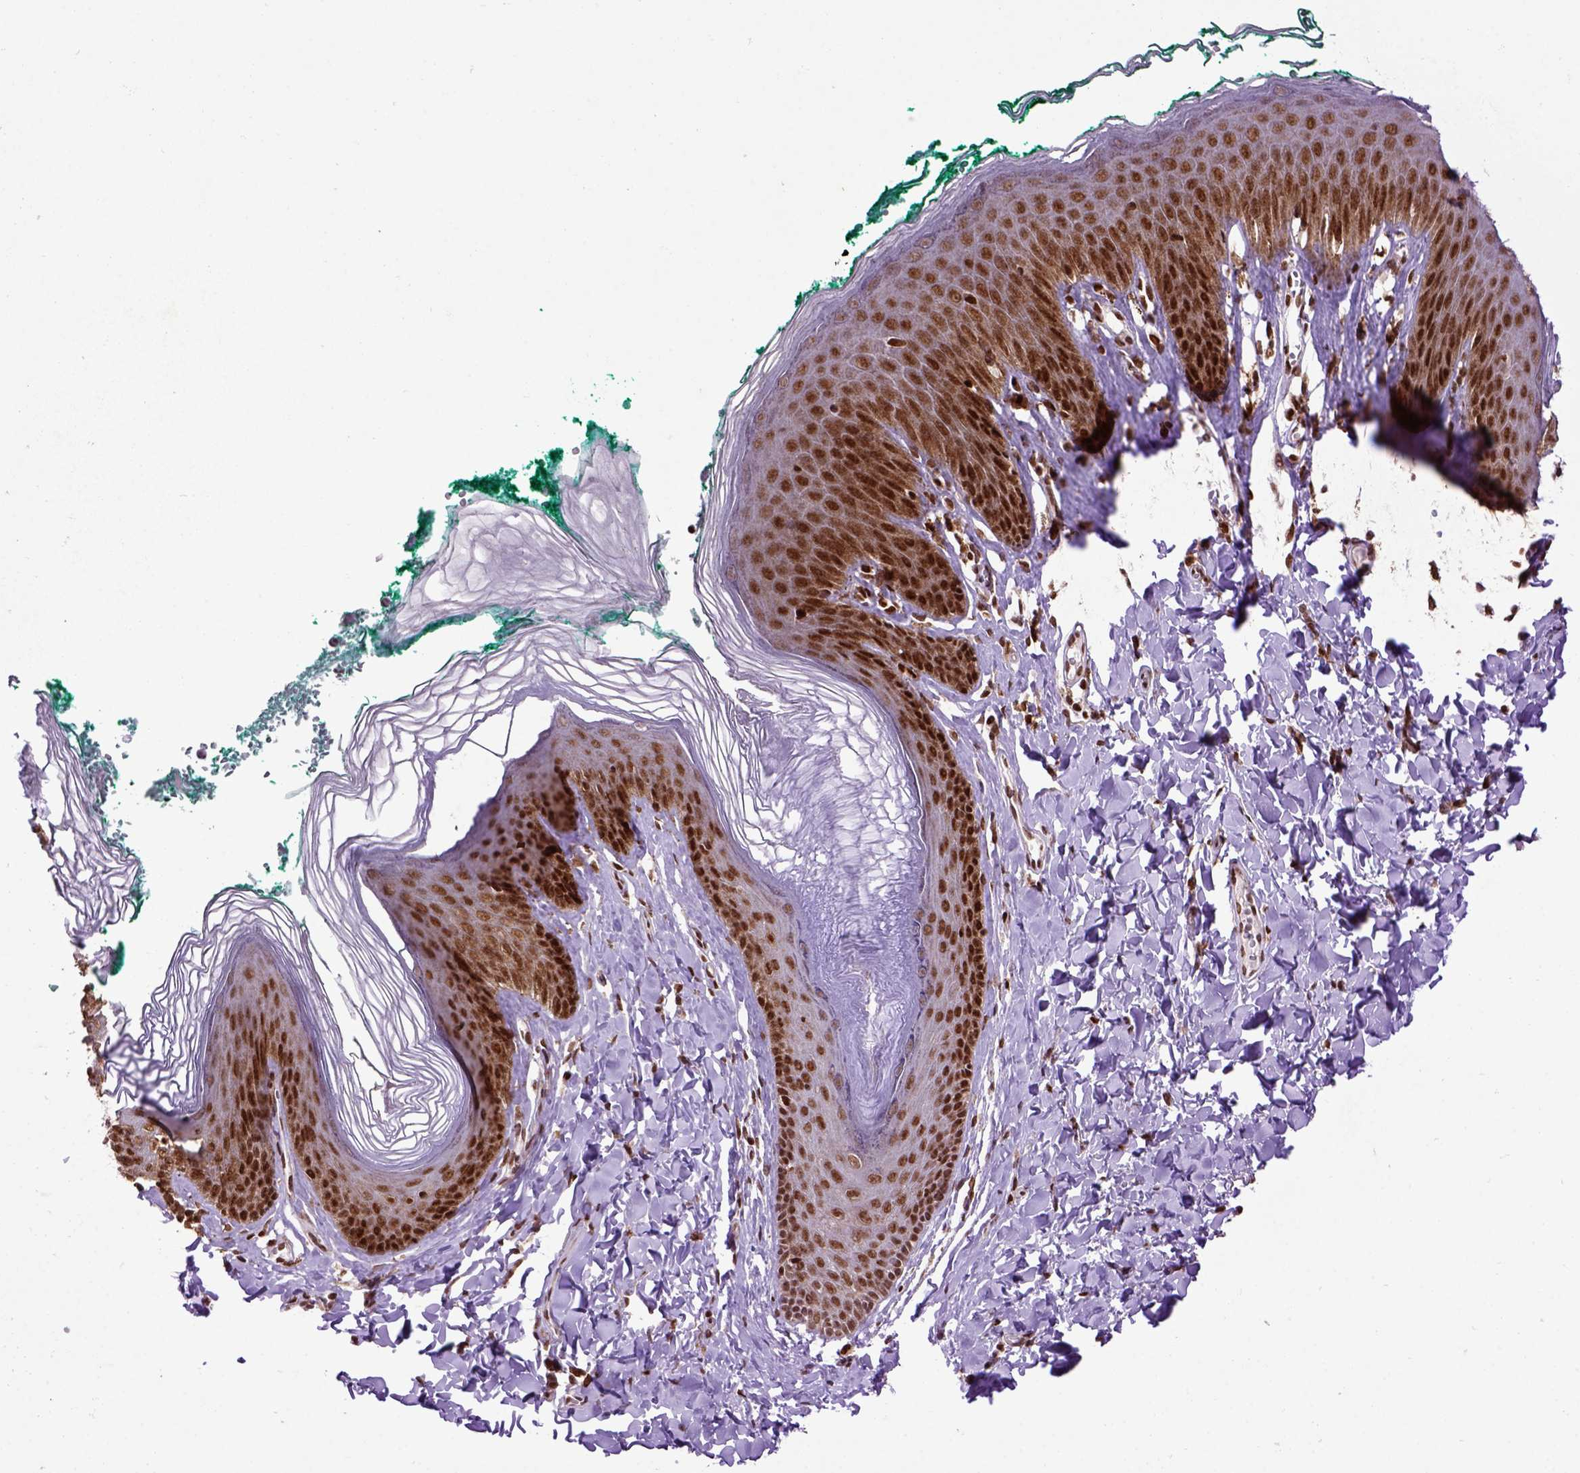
{"staining": {"intensity": "strong", "quantity": ">75%", "location": "nuclear"}, "tissue": "skin", "cell_type": "Epidermal cells", "image_type": "normal", "snomed": [{"axis": "morphology", "description": "Normal tissue, NOS"}, {"axis": "topography", "description": "Vulva"}, {"axis": "topography", "description": "Peripheral nerve tissue"}], "caption": "Immunohistochemistry (IHC) staining of normal skin, which exhibits high levels of strong nuclear positivity in approximately >75% of epidermal cells indicating strong nuclear protein expression. The staining was performed using DAB (3,3'-diaminobenzidine) (brown) for protein detection and nuclei were counterstained in hematoxylin (blue).", "gene": "CELF1", "patient": {"sex": "female", "age": 66}}